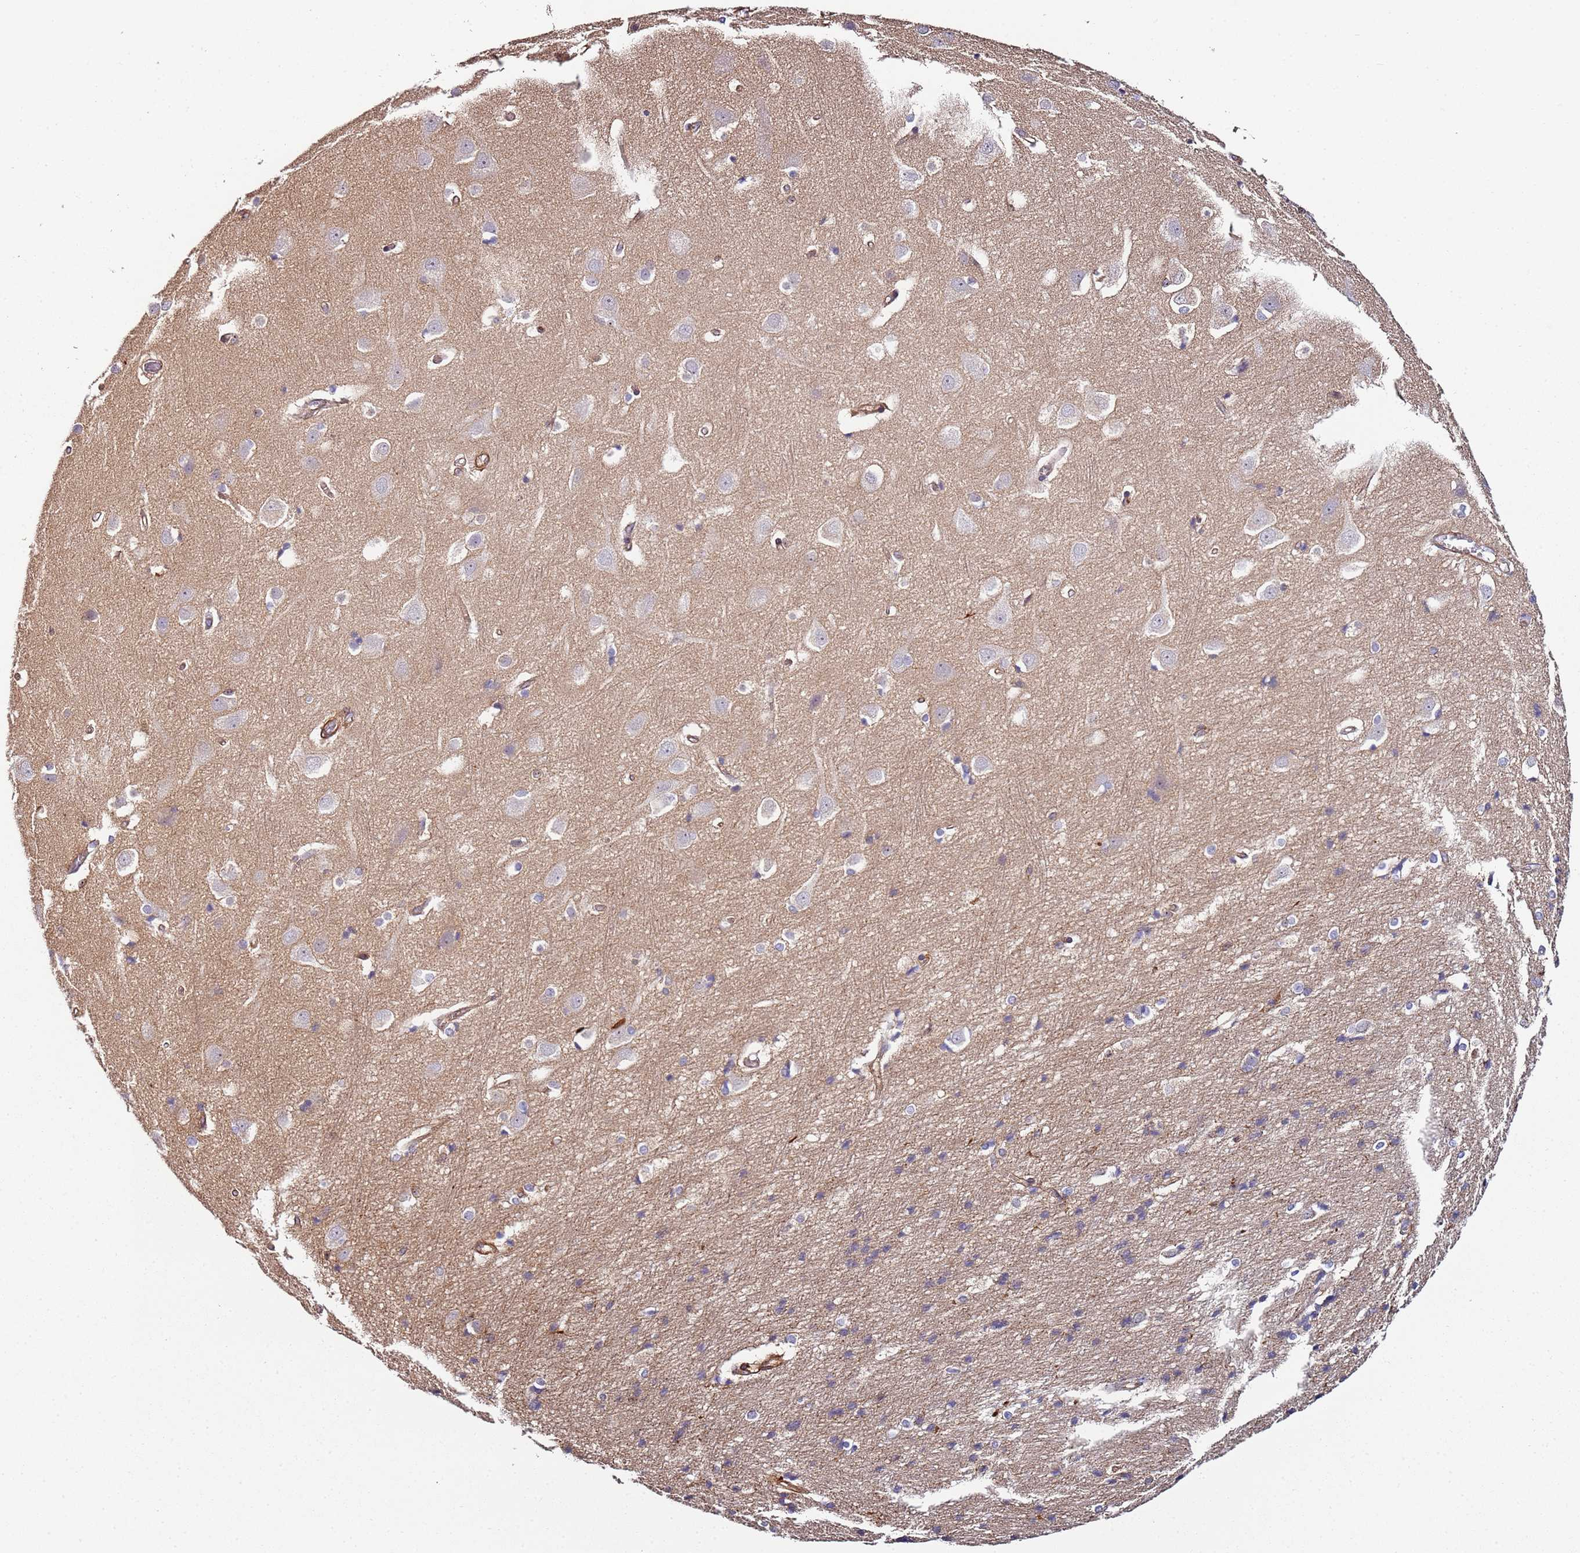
{"staining": {"intensity": "moderate", "quantity": ">75%", "location": "cytoplasmic/membranous"}, "tissue": "cerebral cortex", "cell_type": "Endothelial cells", "image_type": "normal", "snomed": [{"axis": "morphology", "description": "Normal tissue, NOS"}, {"axis": "topography", "description": "Cerebral cortex"}], "caption": "This histopathology image exhibits immunohistochemistry (IHC) staining of unremarkable cerebral cortex, with medium moderate cytoplasmic/membranous positivity in about >75% of endothelial cells.", "gene": "CYP2U1", "patient": {"sex": "male", "age": 54}}